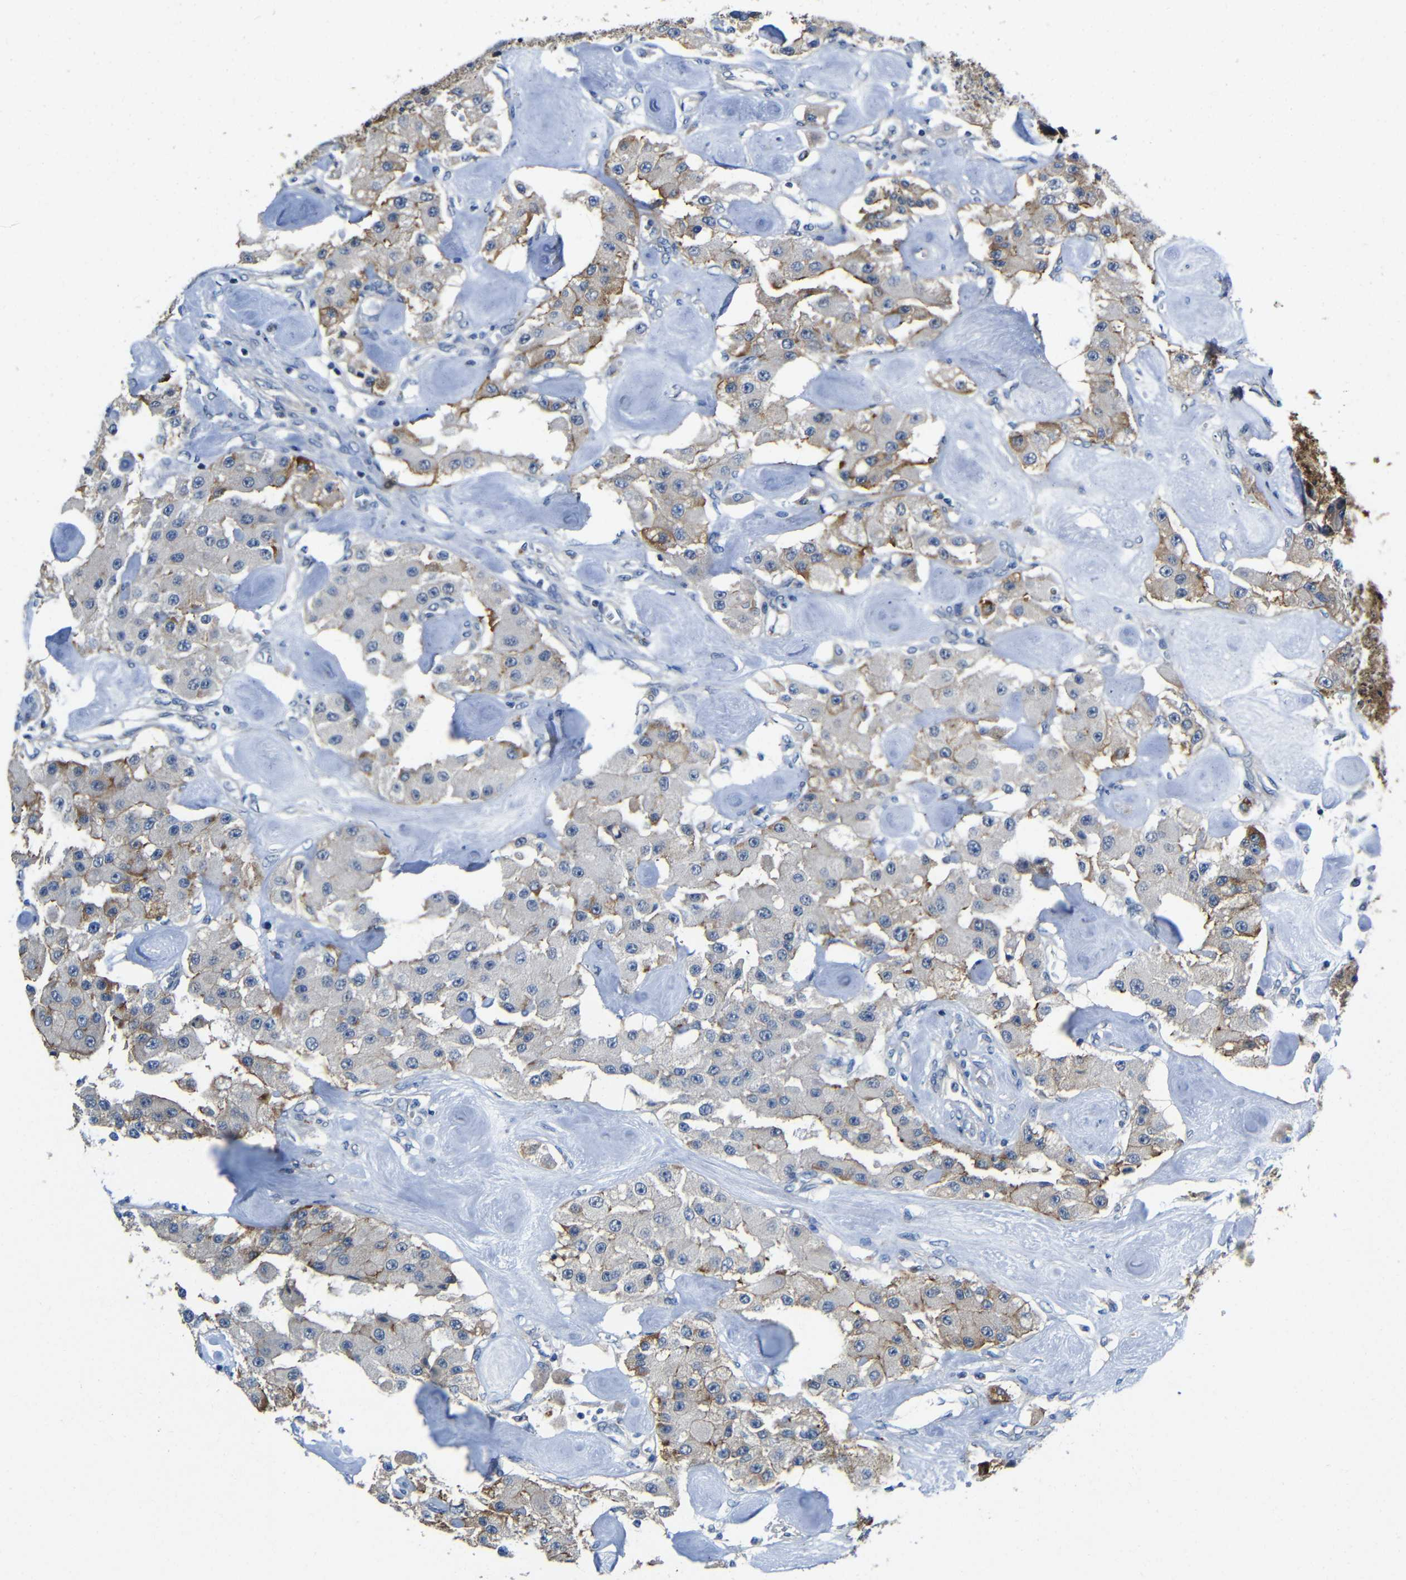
{"staining": {"intensity": "moderate", "quantity": "<25%", "location": "cytoplasmic/membranous"}, "tissue": "carcinoid", "cell_type": "Tumor cells", "image_type": "cancer", "snomed": [{"axis": "morphology", "description": "Carcinoid, malignant, NOS"}, {"axis": "topography", "description": "Pancreas"}], "caption": "Immunohistochemistry image of neoplastic tissue: human carcinoid stained using immunohistochemistry (IHC) exhibits low levels of moderate protein expression localized specifically in the cytoplasmic/membranous of tumor cells, appearing as a cytoplasmic/membranous brown color.", "gene": "ZNF90", "patient": {"sex": "male", "age": 41}}